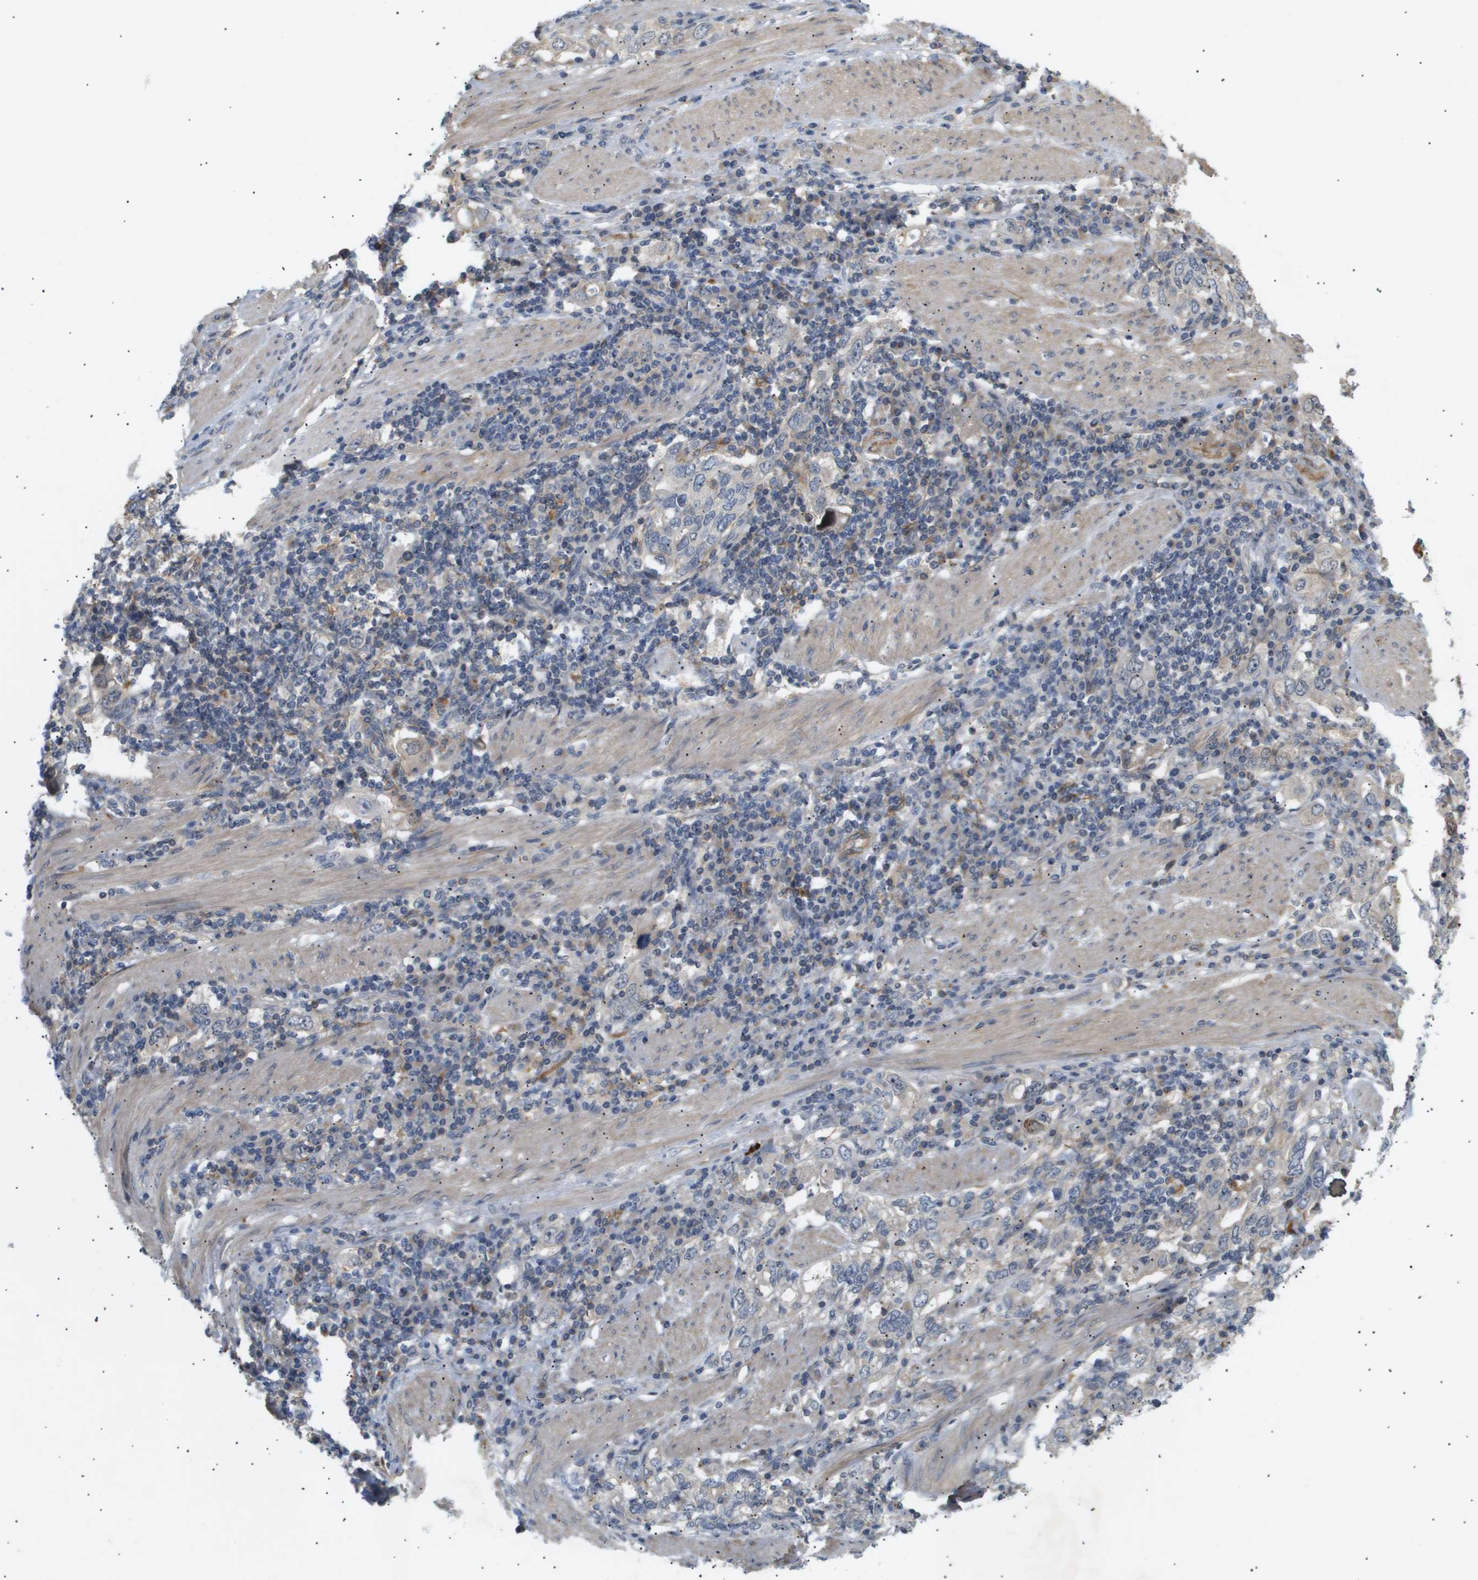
{"staining": {"intensity": "negative", "quantity": "none", "location": "none"}, "tissue": "stomach cancer", "cell_type": "Tumor cells", "image_type": "cancer", "snomed": [{"axis": "morphology", "description": "Adenocarcinoma, NOS"}, {"axis": "topography", "description": "Stomach, upper"}], "caption": "Human stomach cancer (adenocarcinoma) stained for a protein using immunohistochemistry (IHC) shows no positivity in tumor cells.", "gene": "CORO2B", "patient": {"sex": "male", "age": 62}}